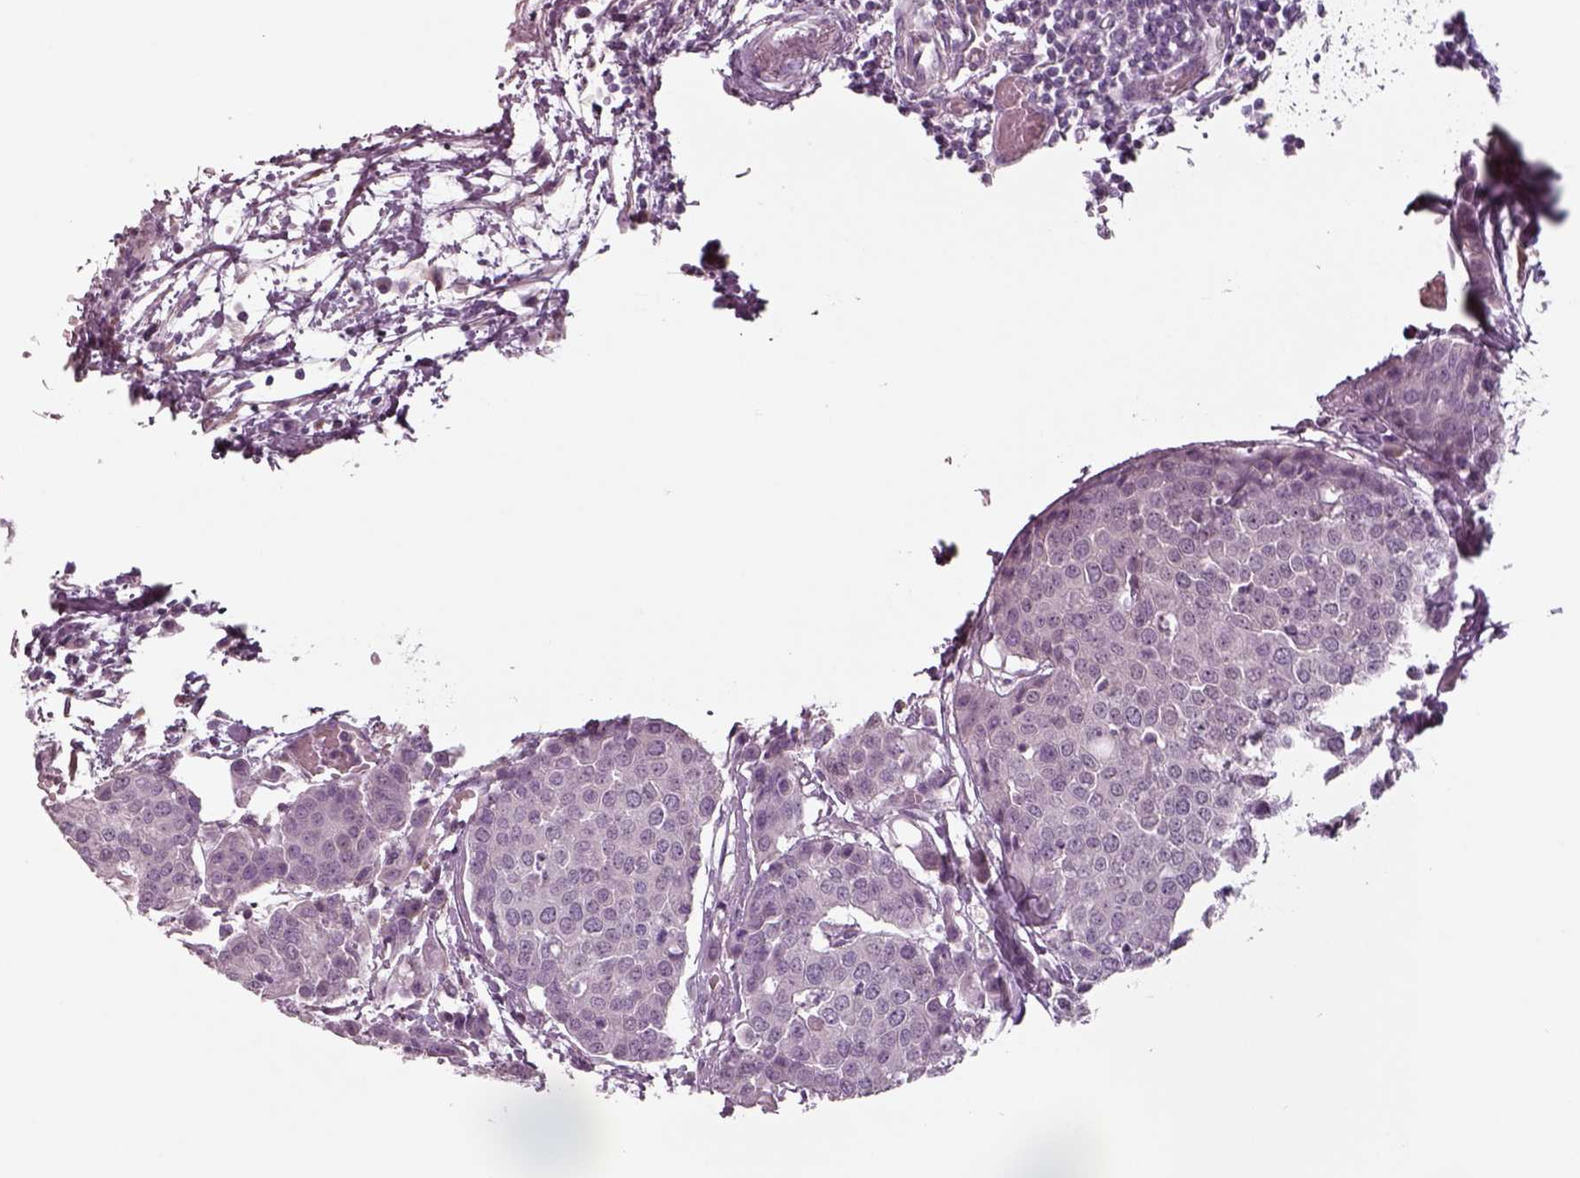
{"staining": {"intensity": "negative", "quantity": "none", "location": "none"}, "tissue": "carcinoid", "cell_type": "Tumor cells", "image_type": "cancer", "snomed": [{"axis": "morphology", "description": "Carcinoid, malignant, NOS"}, {"axis": "topography", "description": "Colon"}], "caption": "Tumor cells show no significant staining in malignant carcinoid.", "gene": "SEPTIN14", "patient": {"sex": "male", "age": 81}}